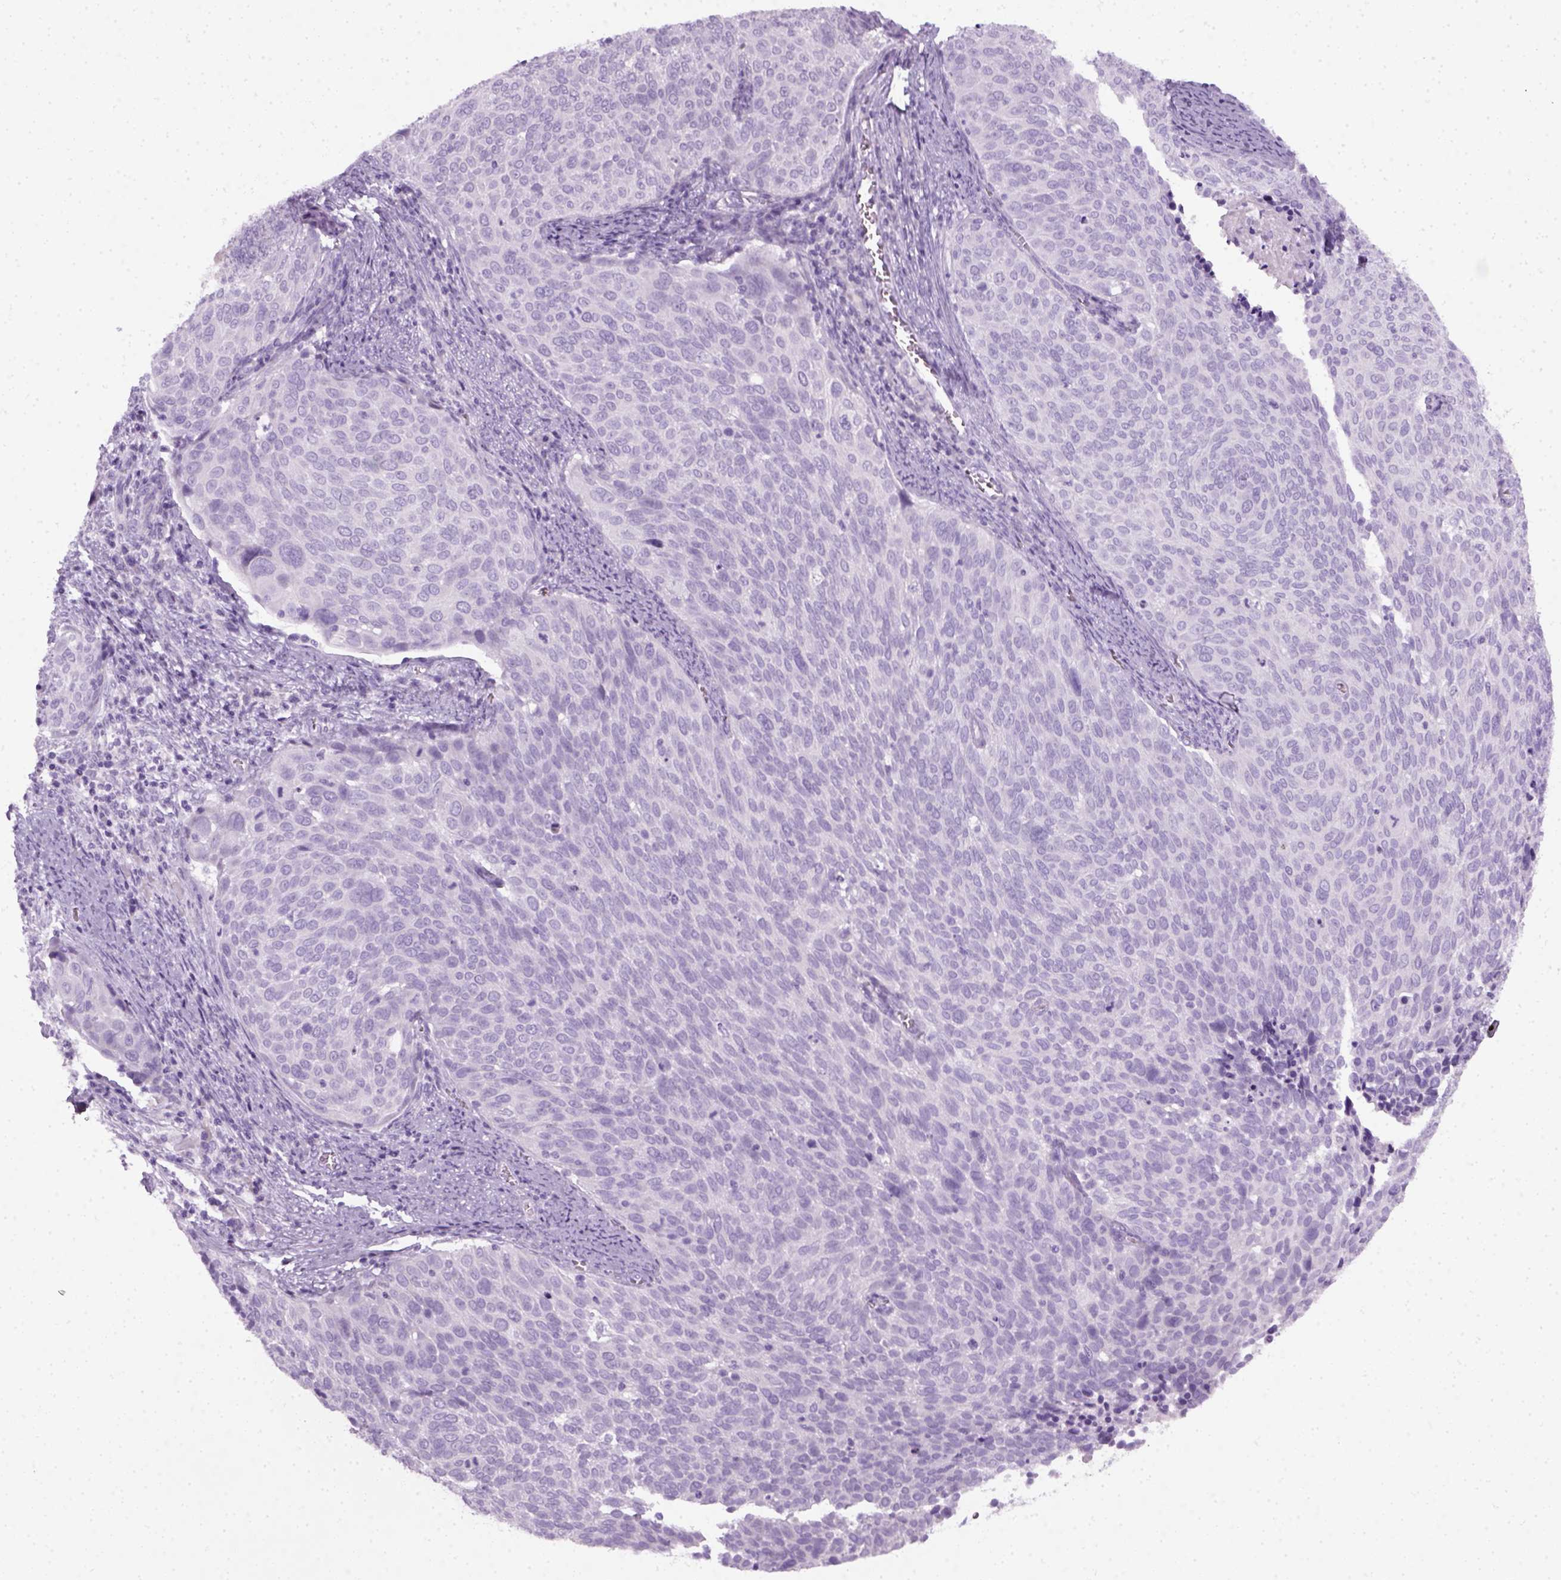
{"staining": {"intensity": "negative", "quantity": "none", "location": "none"}, "tissue": "cervical cancer", "cell_type": "Tumor cells", "image_type": "cancer", "snomed": [{"axis": "morphology", "description": "Squamous cell carcinoma, NOS"}, {"axis": "topography", "description": "Cervix"}], "caption": "Tumor cells show no significant protein expression in squamous cell carcinoma (cervical).", "gene": "SLC12A5", "patient": {"sex": "female", "age": 39}}